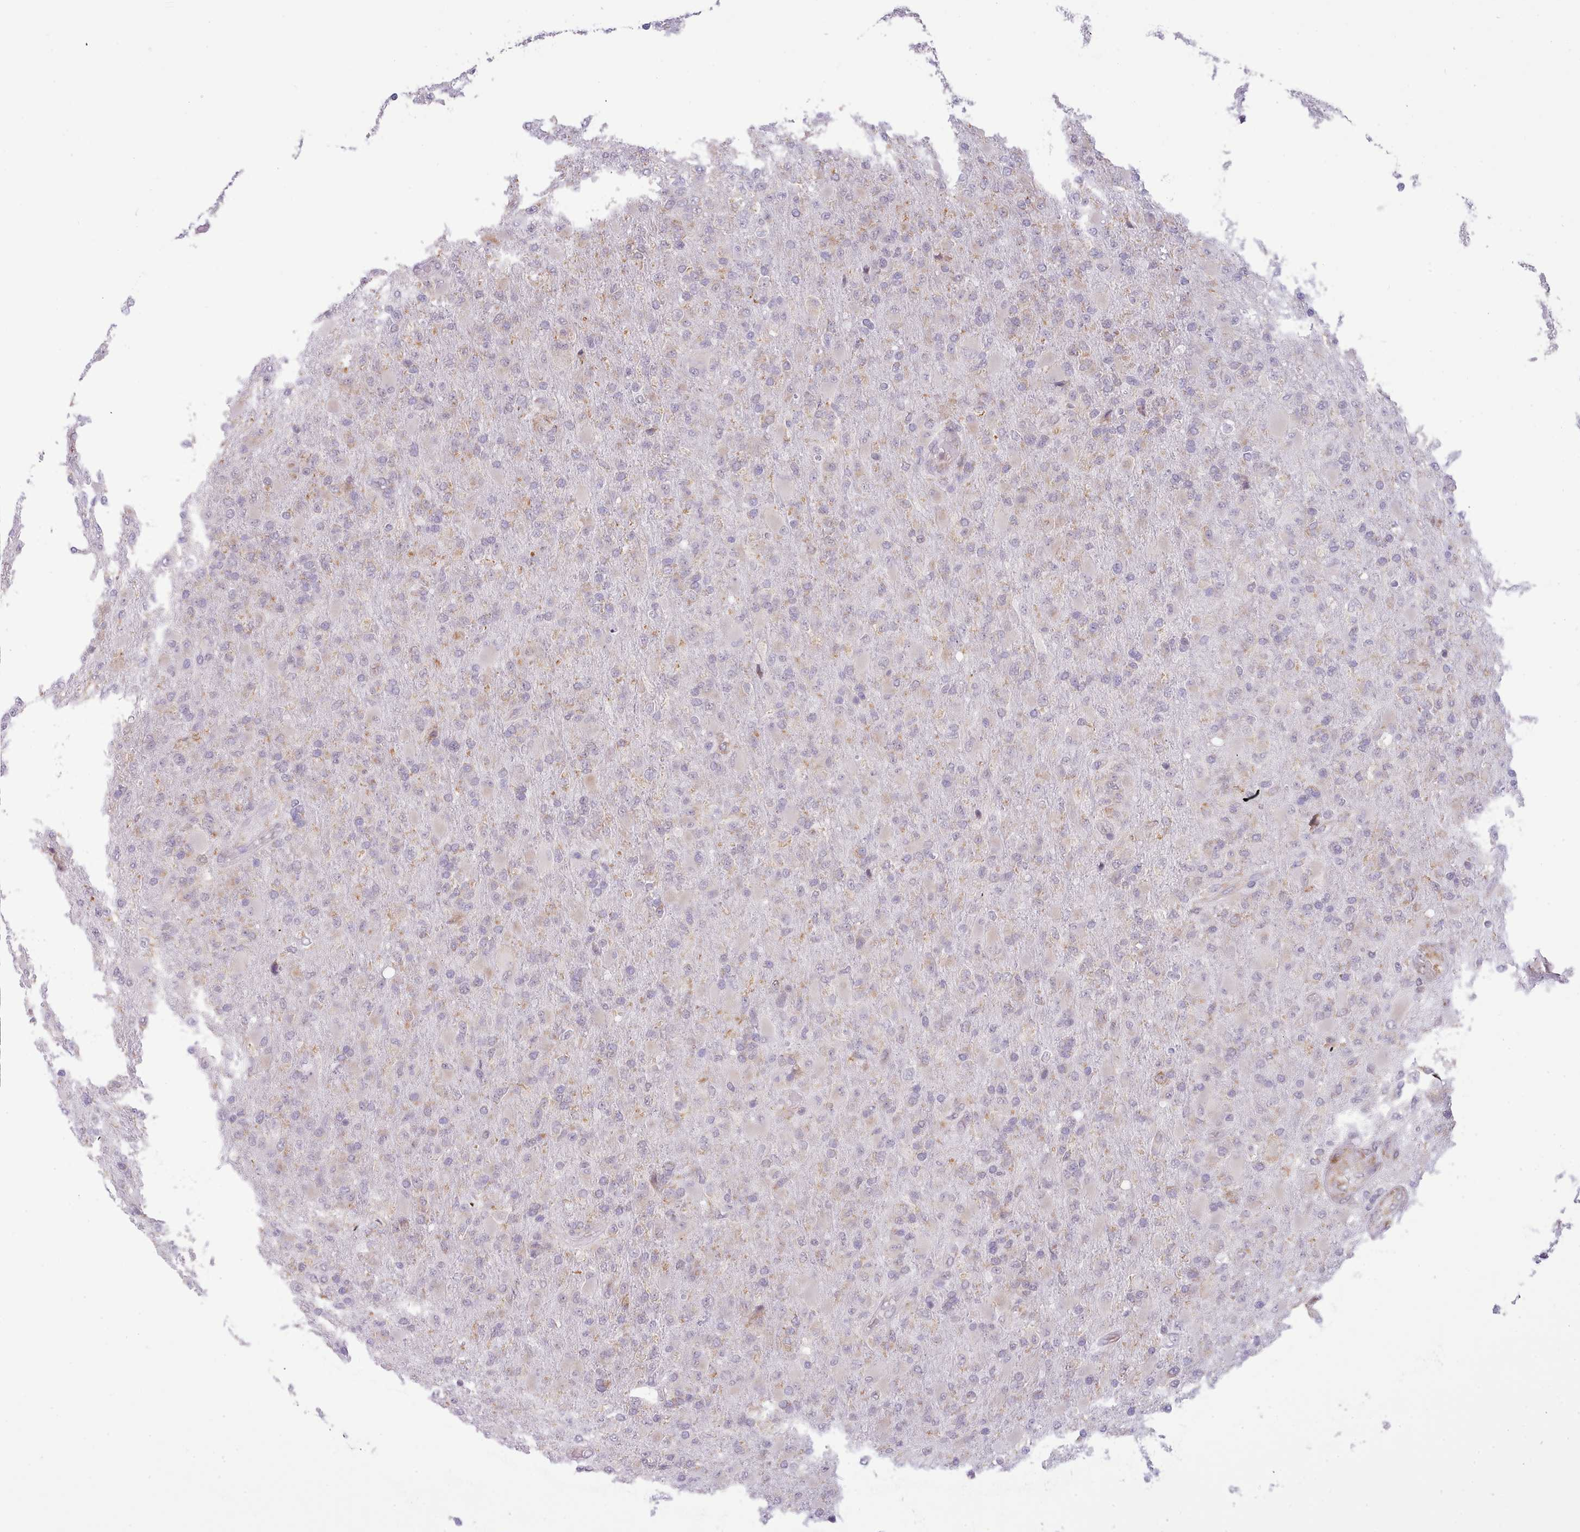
{"staining": {"intensity": "moderate", "quantity": "25%-75%", "location": "cytoplasmic/membranous,nuclear"}, "tissue": "glioma", "cell_type": "Tumor cells", "image_type": "cancer", "snomed": [{"axis": "morphology", "description": "Glioma, malignant, Low grade"}, {"axis": "topography", "description": "Brain"}], "caption": "Protein staining of malignant glioma (low-grade) tissue reveals moderate cytoplasmic/membranous and nuclear positivity in about 25%-75% of tumor cells.", "gene": "SEC61B", "patient": {"sex": "male", "age": 65}}